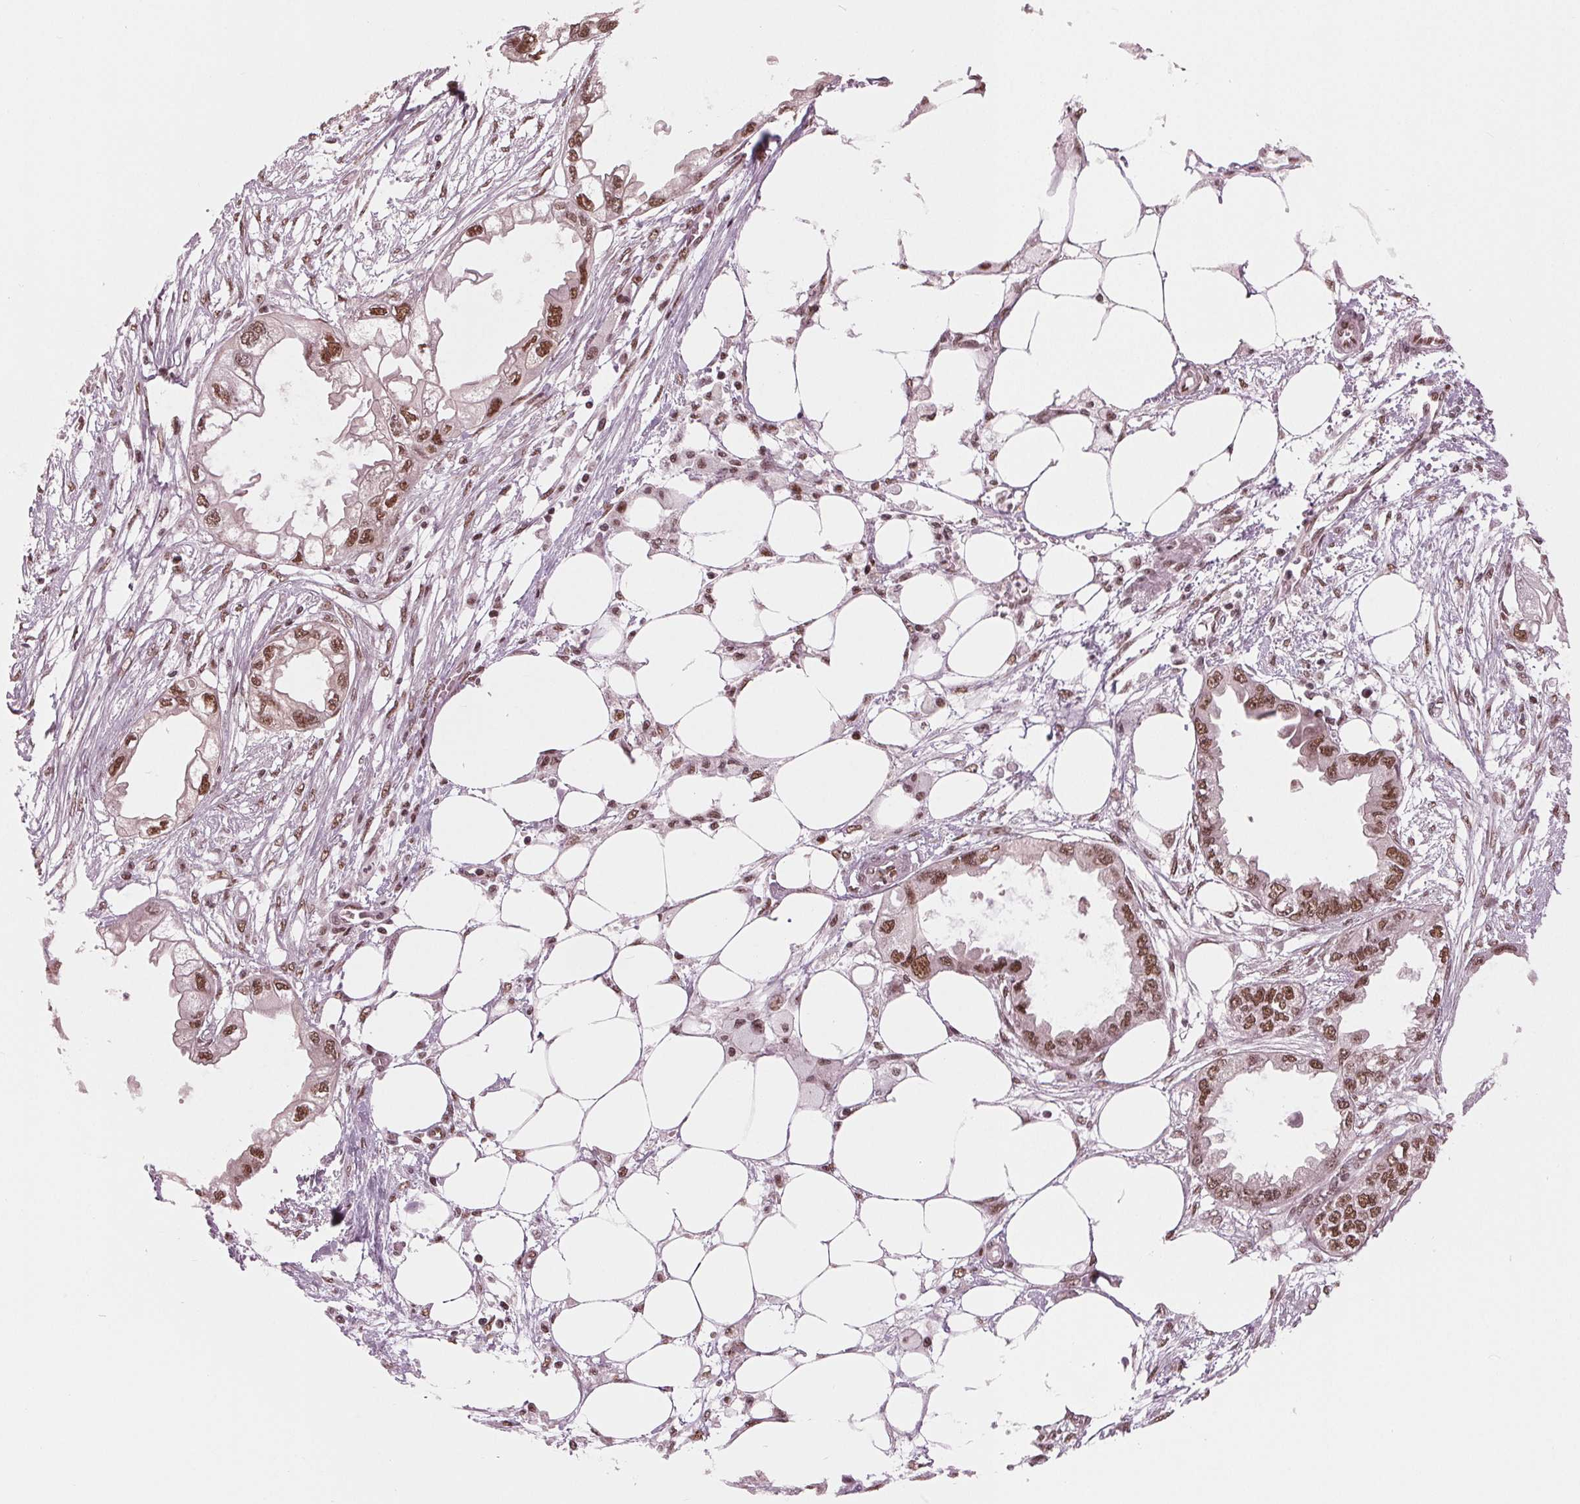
{"staining": {"intensity": "moderate", "quantity": ">75%", "location": "nuclear"}, "tissue": "endometrial cancer", "cell_type": "Tumor cells", "image_type": "cancer", "snomed": [{"axis": "morphology", "description": "Adenocarcinoma, NOS"}, {"axis": "morphology", "description": "Adenocarcinoma, metastatic, NOS"}, {"axis": "topography", "description": "Adipose tissue"}, {"axis": "topography", "description": "Endometrium"}], "caption": "There is medium levels of moderate nuclear staining in tumor cells of endometrial metastatic adenocarcinoma, as demonstrated by immunohistochemical staining (brown color).", "gene": "LSM2", "patient": {"sex": "female", "age": 67}}